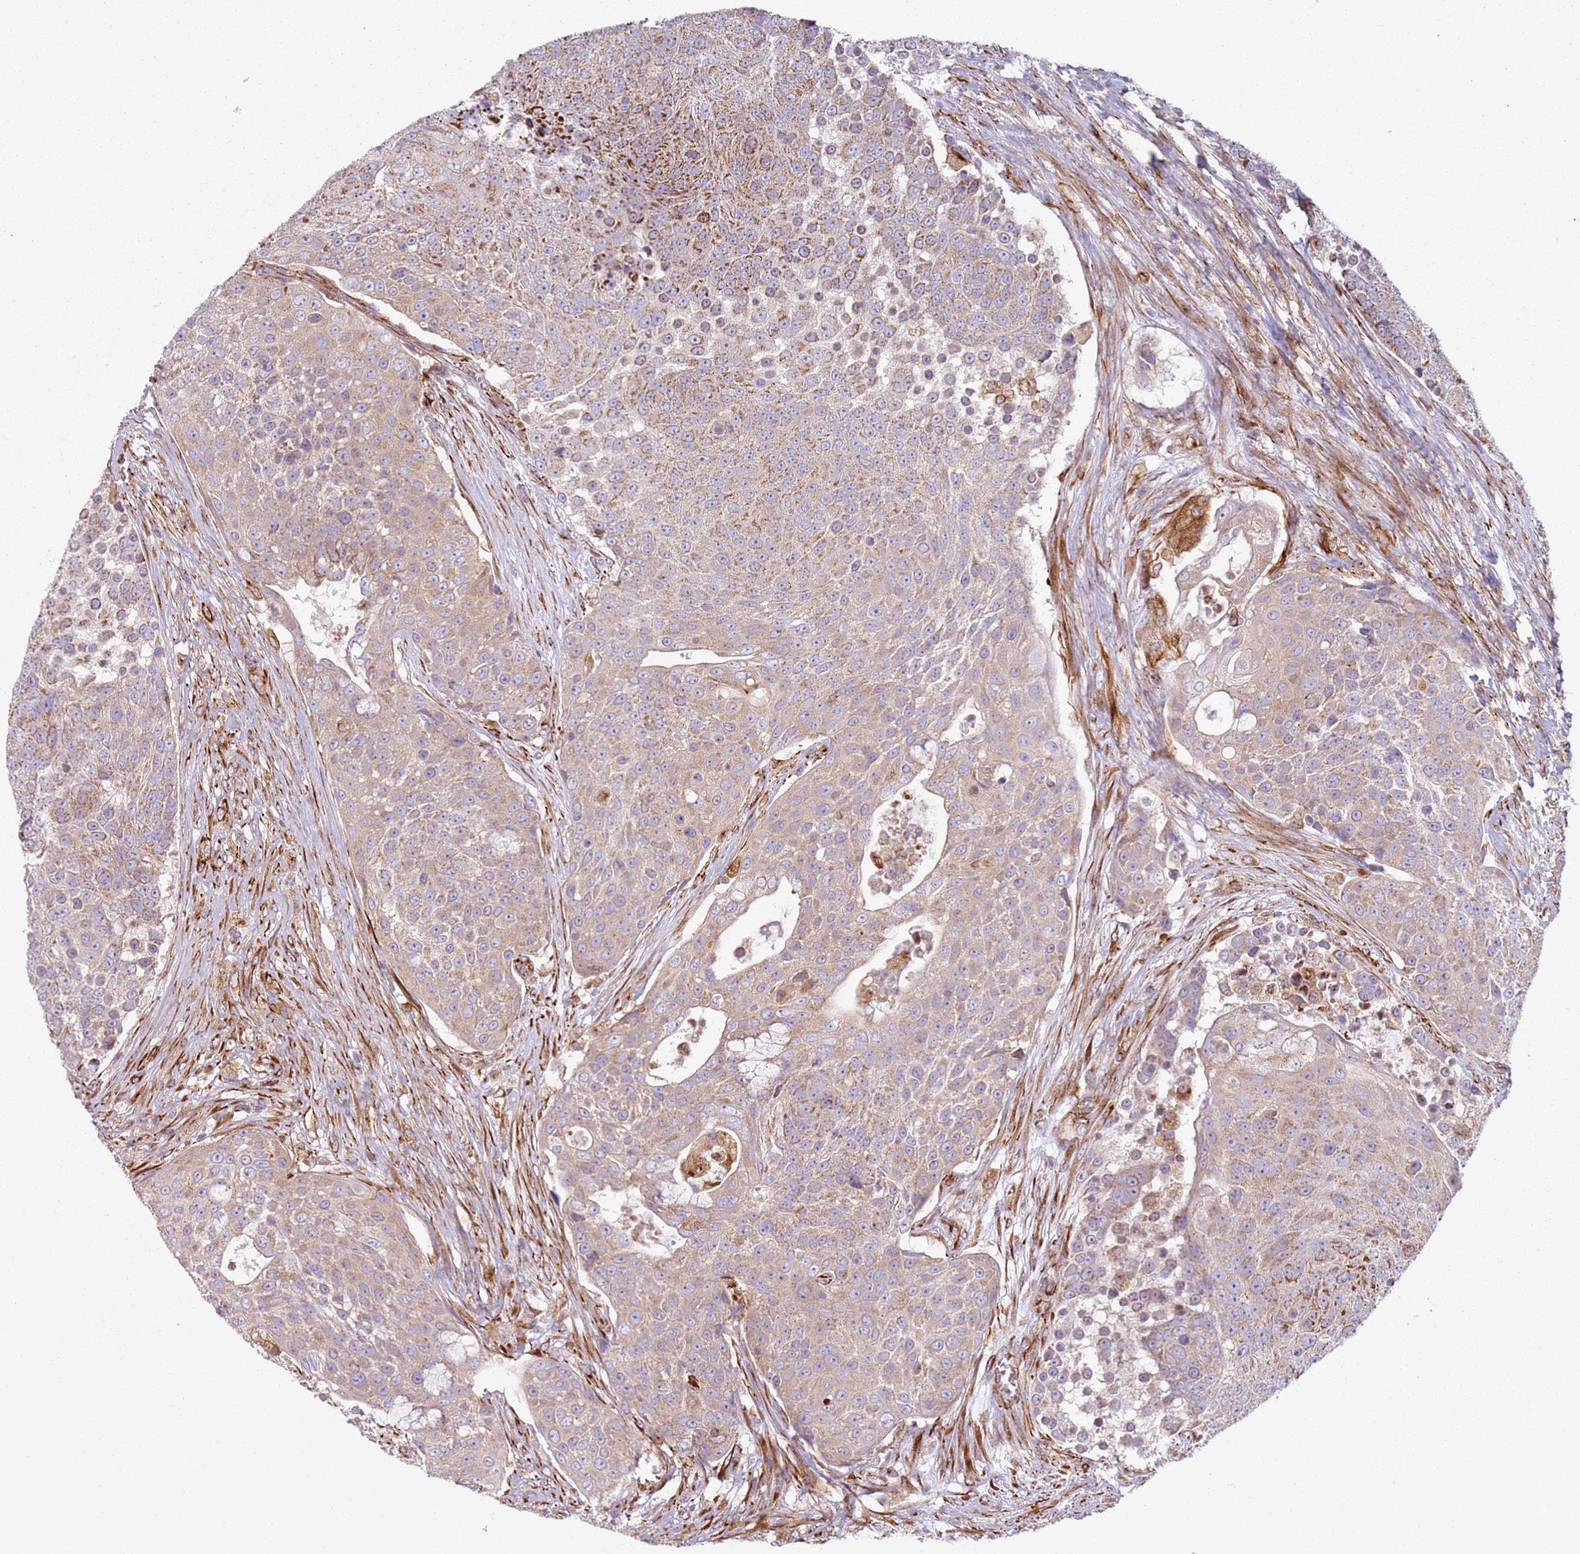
{"staining": {"intensity": "weak", "quantity": ">75%", "location": "cytoplasmic/membranous"}, "tissue": "urothelial cancer", "cell_type": "Tumor cells", "image_type": "cancer", "snomed": [{"axis": "morphology", "description": "Urothelial carcinoma, High grade"}, {"axis": "topography", "description": "Urinary bladder"}], "caption": "DAB immunohistochemical staining of urothelial cancer shows weak cytoplasmic/membranous protein positivity in approximately >75% of tumor cells.", "gene": "SNAPIN", "patient": {"sex": "female", "age": 63}}